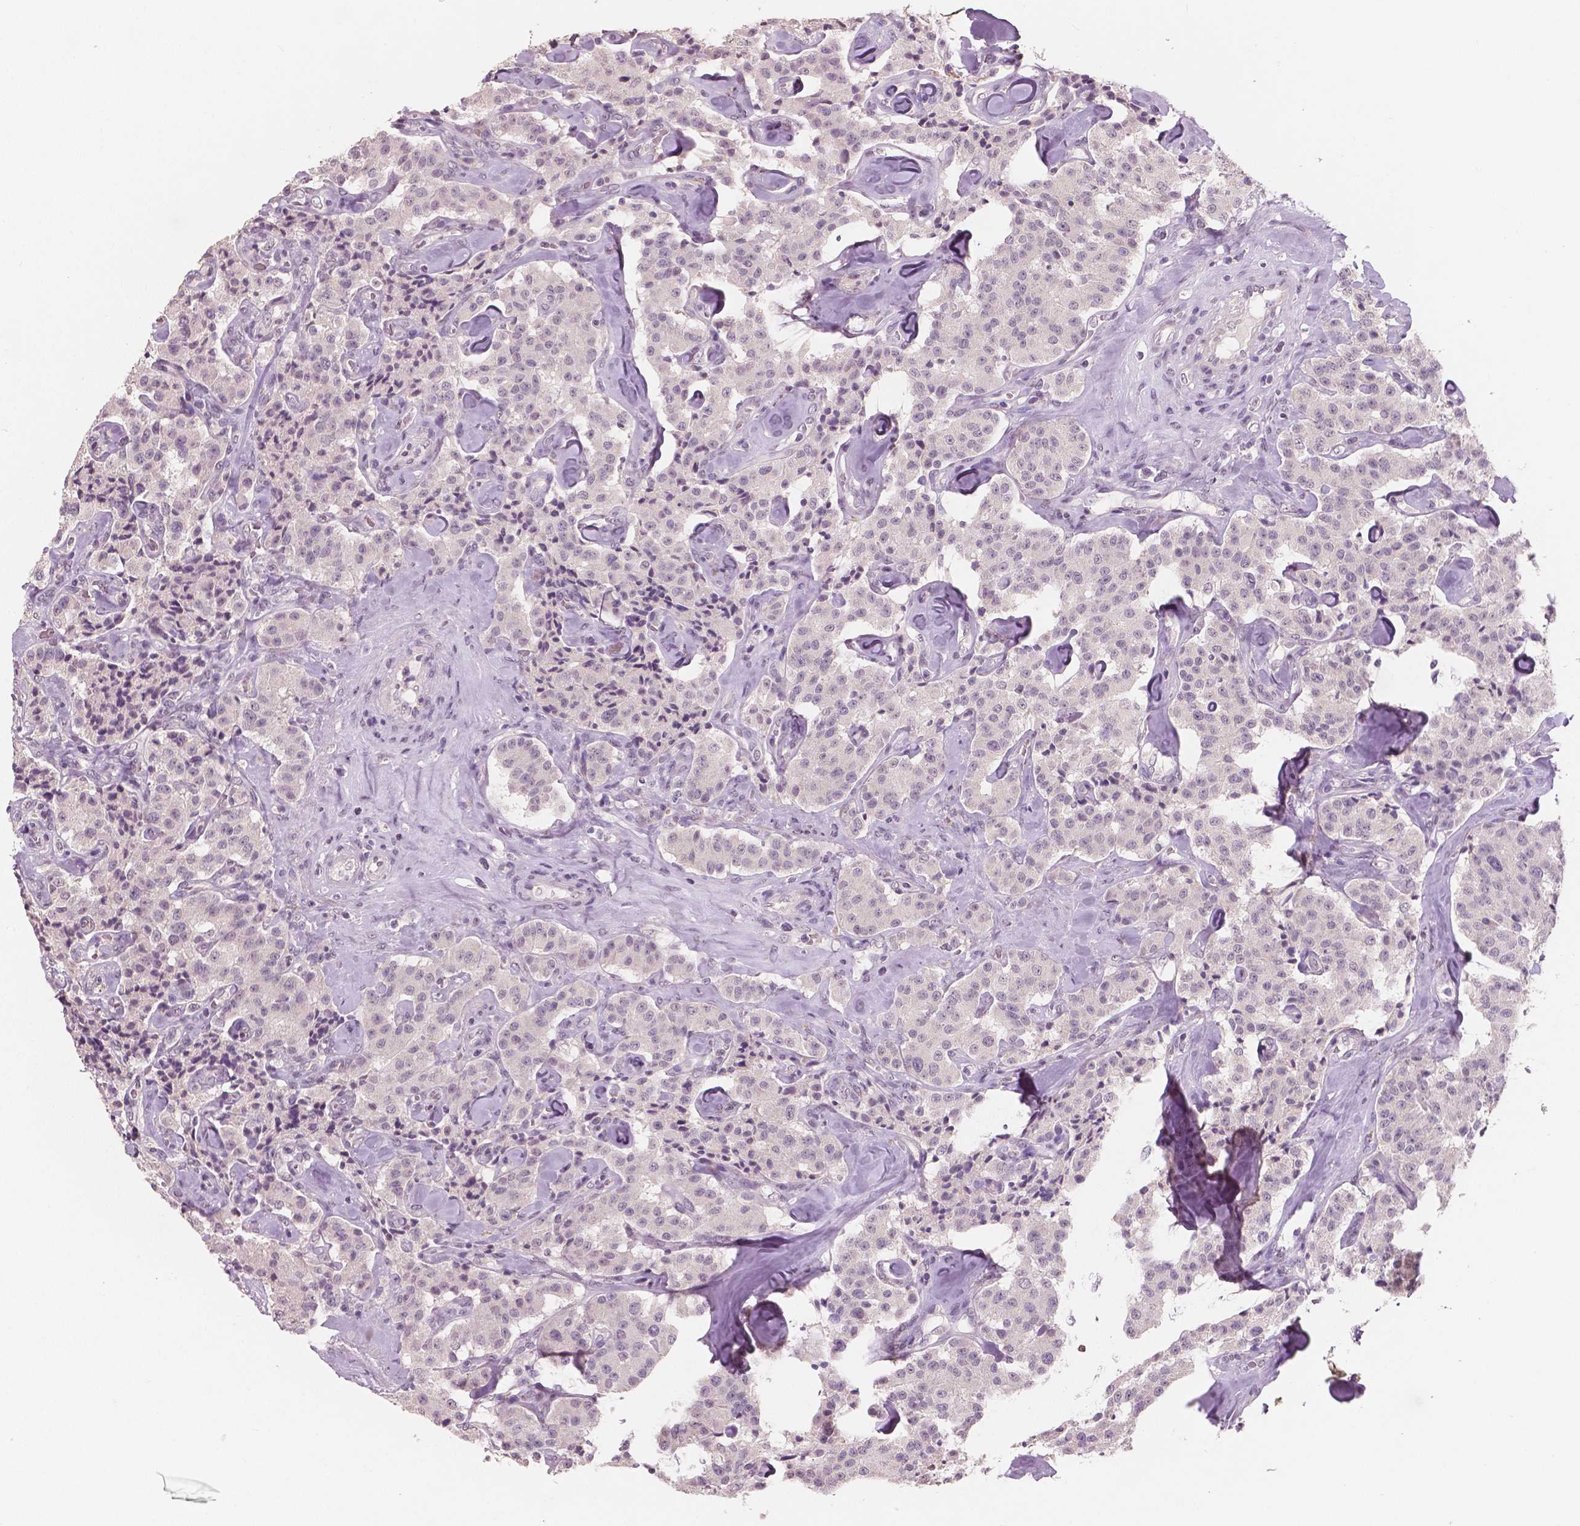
{"staining": {"intensity": "negative", "quantity": "none", "location": "none"}, "tissue": "carcinoid", "cell_type": "Tumor cells", "image_type": "cancer", "snomed": [{"axis": "morphology", "description": "Carcinoid, malignant, NOS"}, {"axis": "topography", "description": "Pancreas"}], "caption": "Human malignant carcinoid stained for a protein using immunohistochemistry exhibits no expression in tumor cells.", "gene": "RNASE7", "patient": {"sex": "male", "age": 41}}